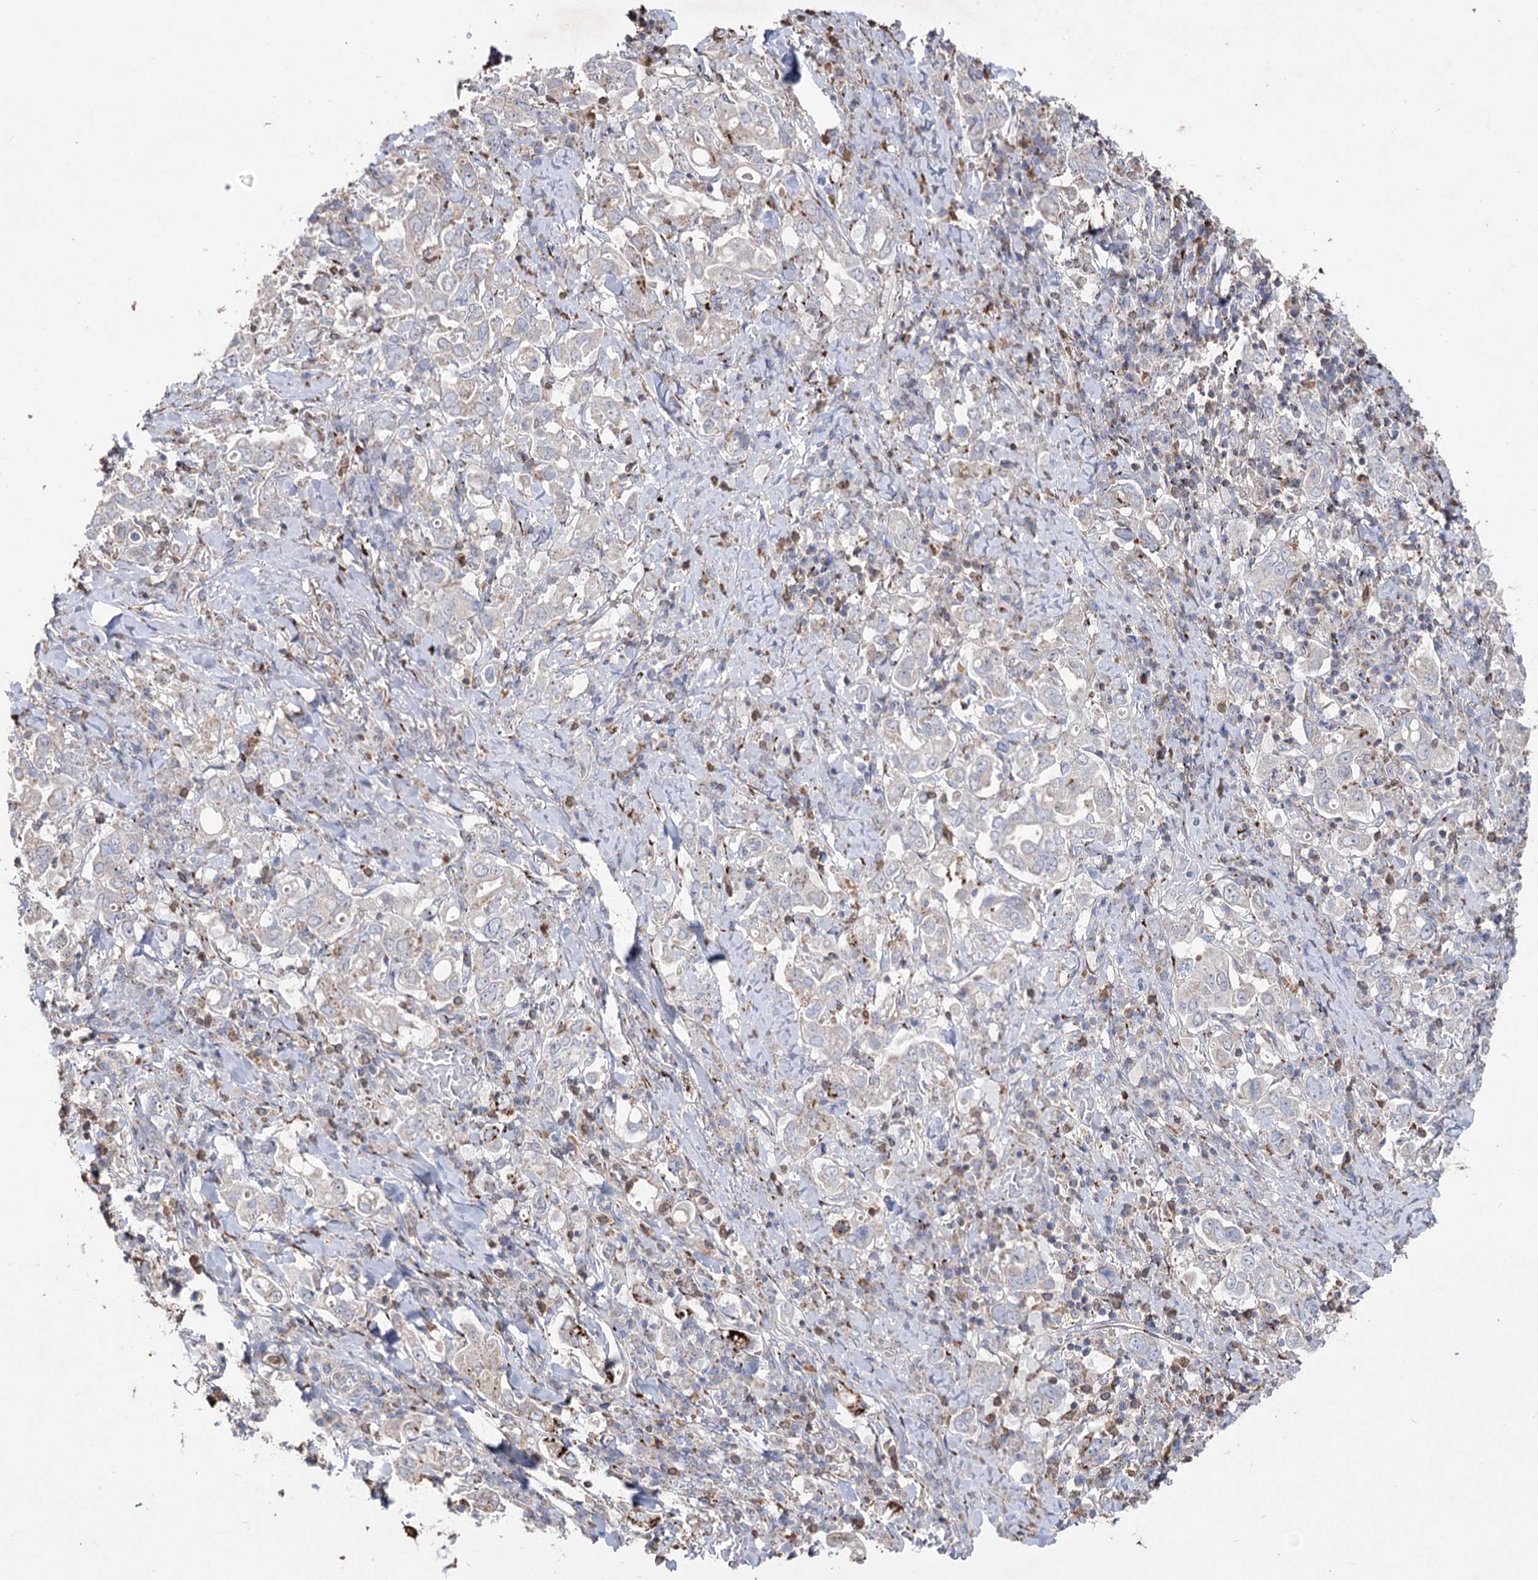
{"staining": {"intensity": "negative", "quantity": "none", "location": "none"}, "tissue": "stomach cancer", "cell_type": "Tumor cells", "image_type": "cancer", "snomed": [{"axis": "morphology", "description": "Adenocarcinoma, NOS"}, {"axis": "topography", "description": "Stomach, upper"}], "caption": "DAB immunohistochemical staining of human stomach adenocarcinoma displays no significant positivity in tumor cells. The staining is performed using DAB brown chromogen with nuclei counter-stained in using hematoxylin.", "gene": "ARHGAP20", "patient": {"sex": "male", "age": 62}}